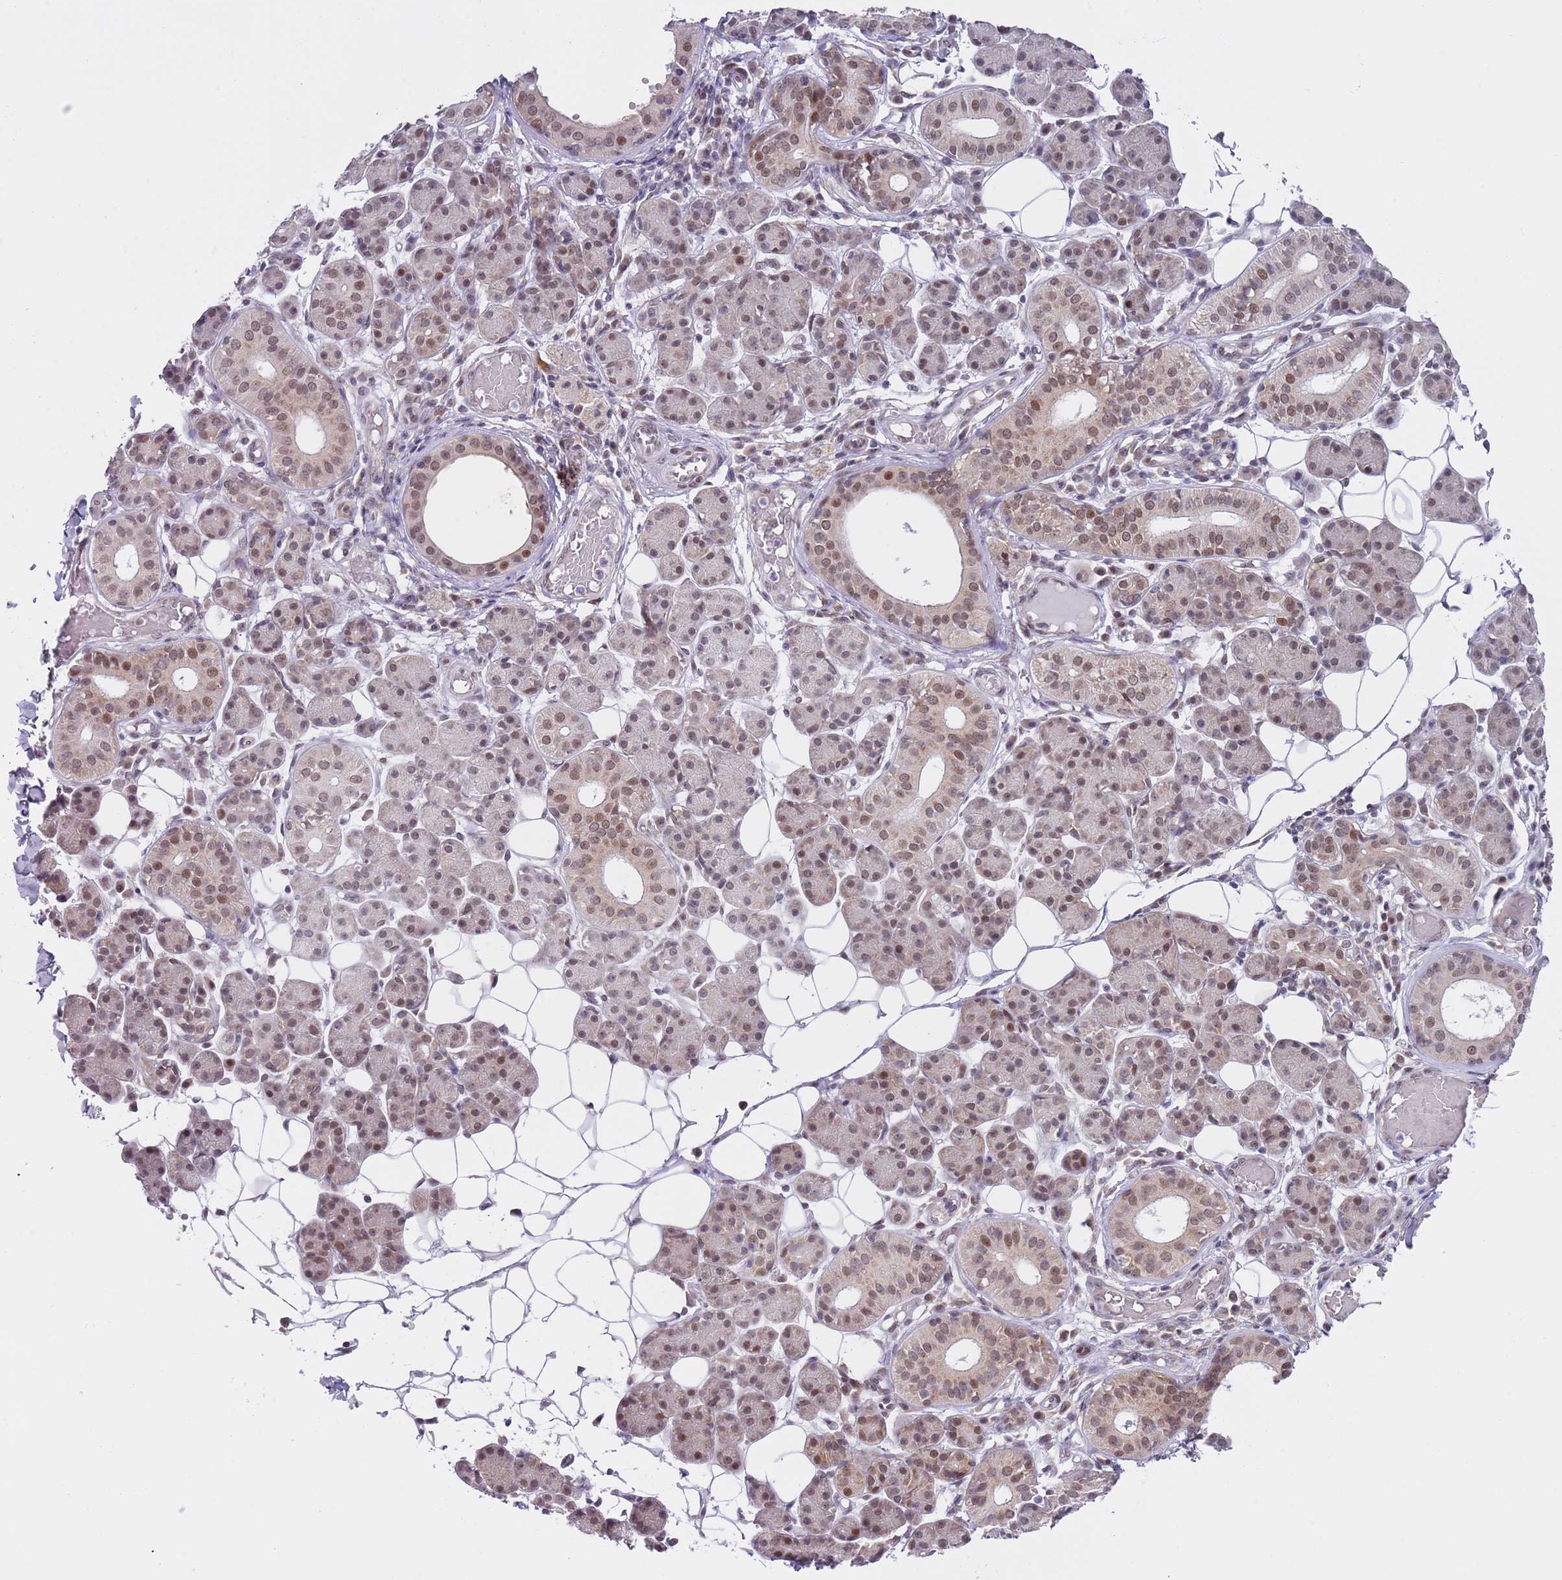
{"staining": {"intensity": "weak", "quantity": "25%-75%", "location": "nuclear"}, "tissue": "salivary gland", "cell_type": "Glandular cells", "image_type": "normal", "snomed": [{"axis": "morphology", "description": "Normal tissue, NOS"}, {"axis": "topography", "description": "Salivary gland"}], "caption": "High-power microscopy captured an immunohistochemistry (IHC) photomicrograph of benign salivary gland, revealing weak nuclear positivity in about 25%-75% of glandular cells.", "gene": "SLC25A32", "patient": {"sex": "female", "age": 33}}